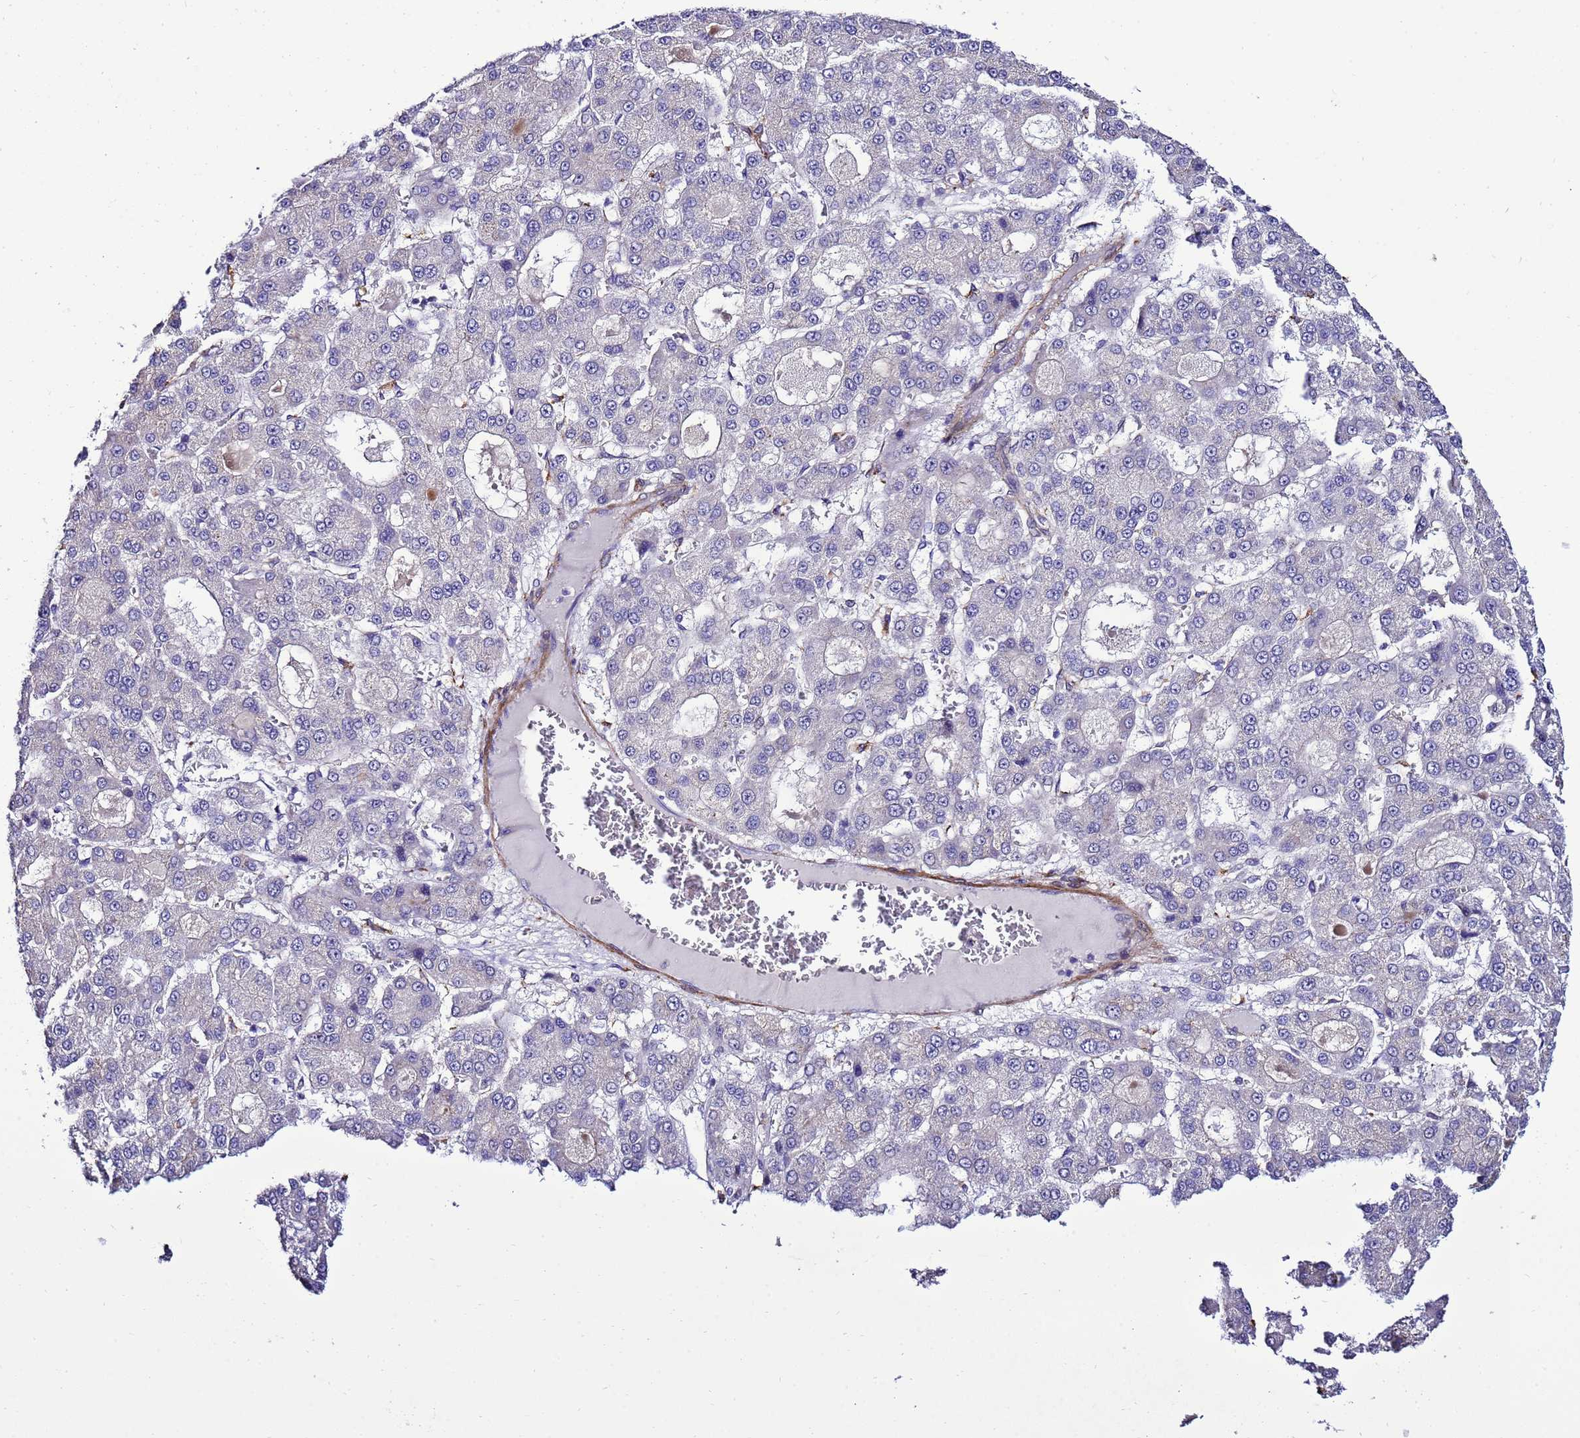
{"staining": {"intensity": "negative", "quantity": "none", "location": "none"}, "tissue": "liver cancer", "cell_type": "Tumor cells", "image_type": "cancer", "snomed": [{"axis": "morphology", "description": "Carcinoma, Hepatocellular, NOS"}, {"axis": "topography", "description": "Liver"}], "caption": "Tumor cells show no significant expression in liver hepatocellular carcinoma. (Immunohistochemistry, brightfield microscopy, high magnification).", "gene": "GZF1", "patient": {"sex": "male", "age": 70}}